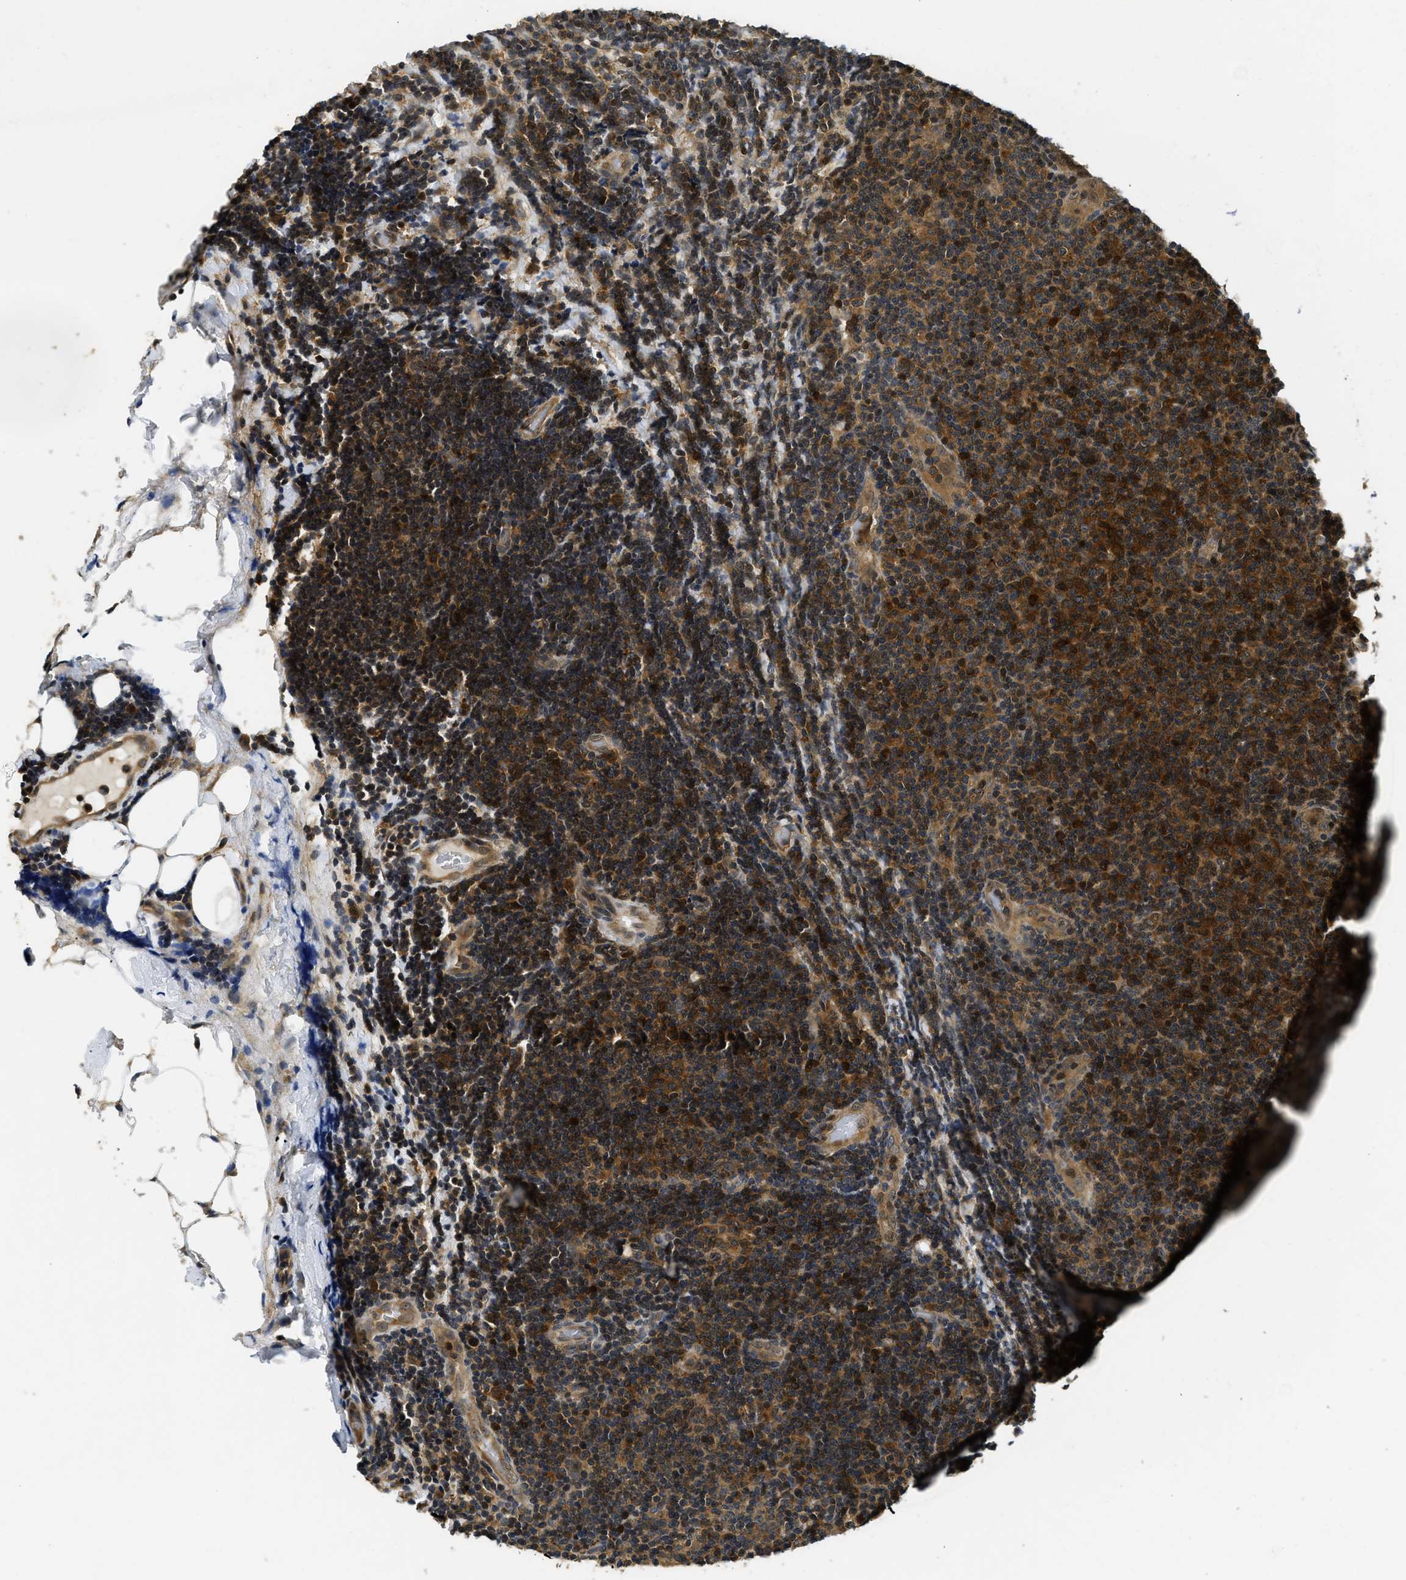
{"staining": {"intensity": "strong", "quantity": ">75%", "location": "cytoplasmic/membranous"}, "tissue": "lymphoma", "cell_type": "Tumor cells", "image_type": "cancer", "snomed": [{"axis": "morphology", "description": "Malignant lymphoma, non-Hodgkin's type, Low grade"}, {"axis": "topography", "description": "Lymph node"}], "caption": "Immunohistochemical staining of malignant lymphoma, non-Hodgkin's type (low-grade) shows strong cytoplasmic/membranous protein positivity in approximately >75% of tumor cells.", "gene": "ADSL", "patient": {"sex": "male", "age": 83}}